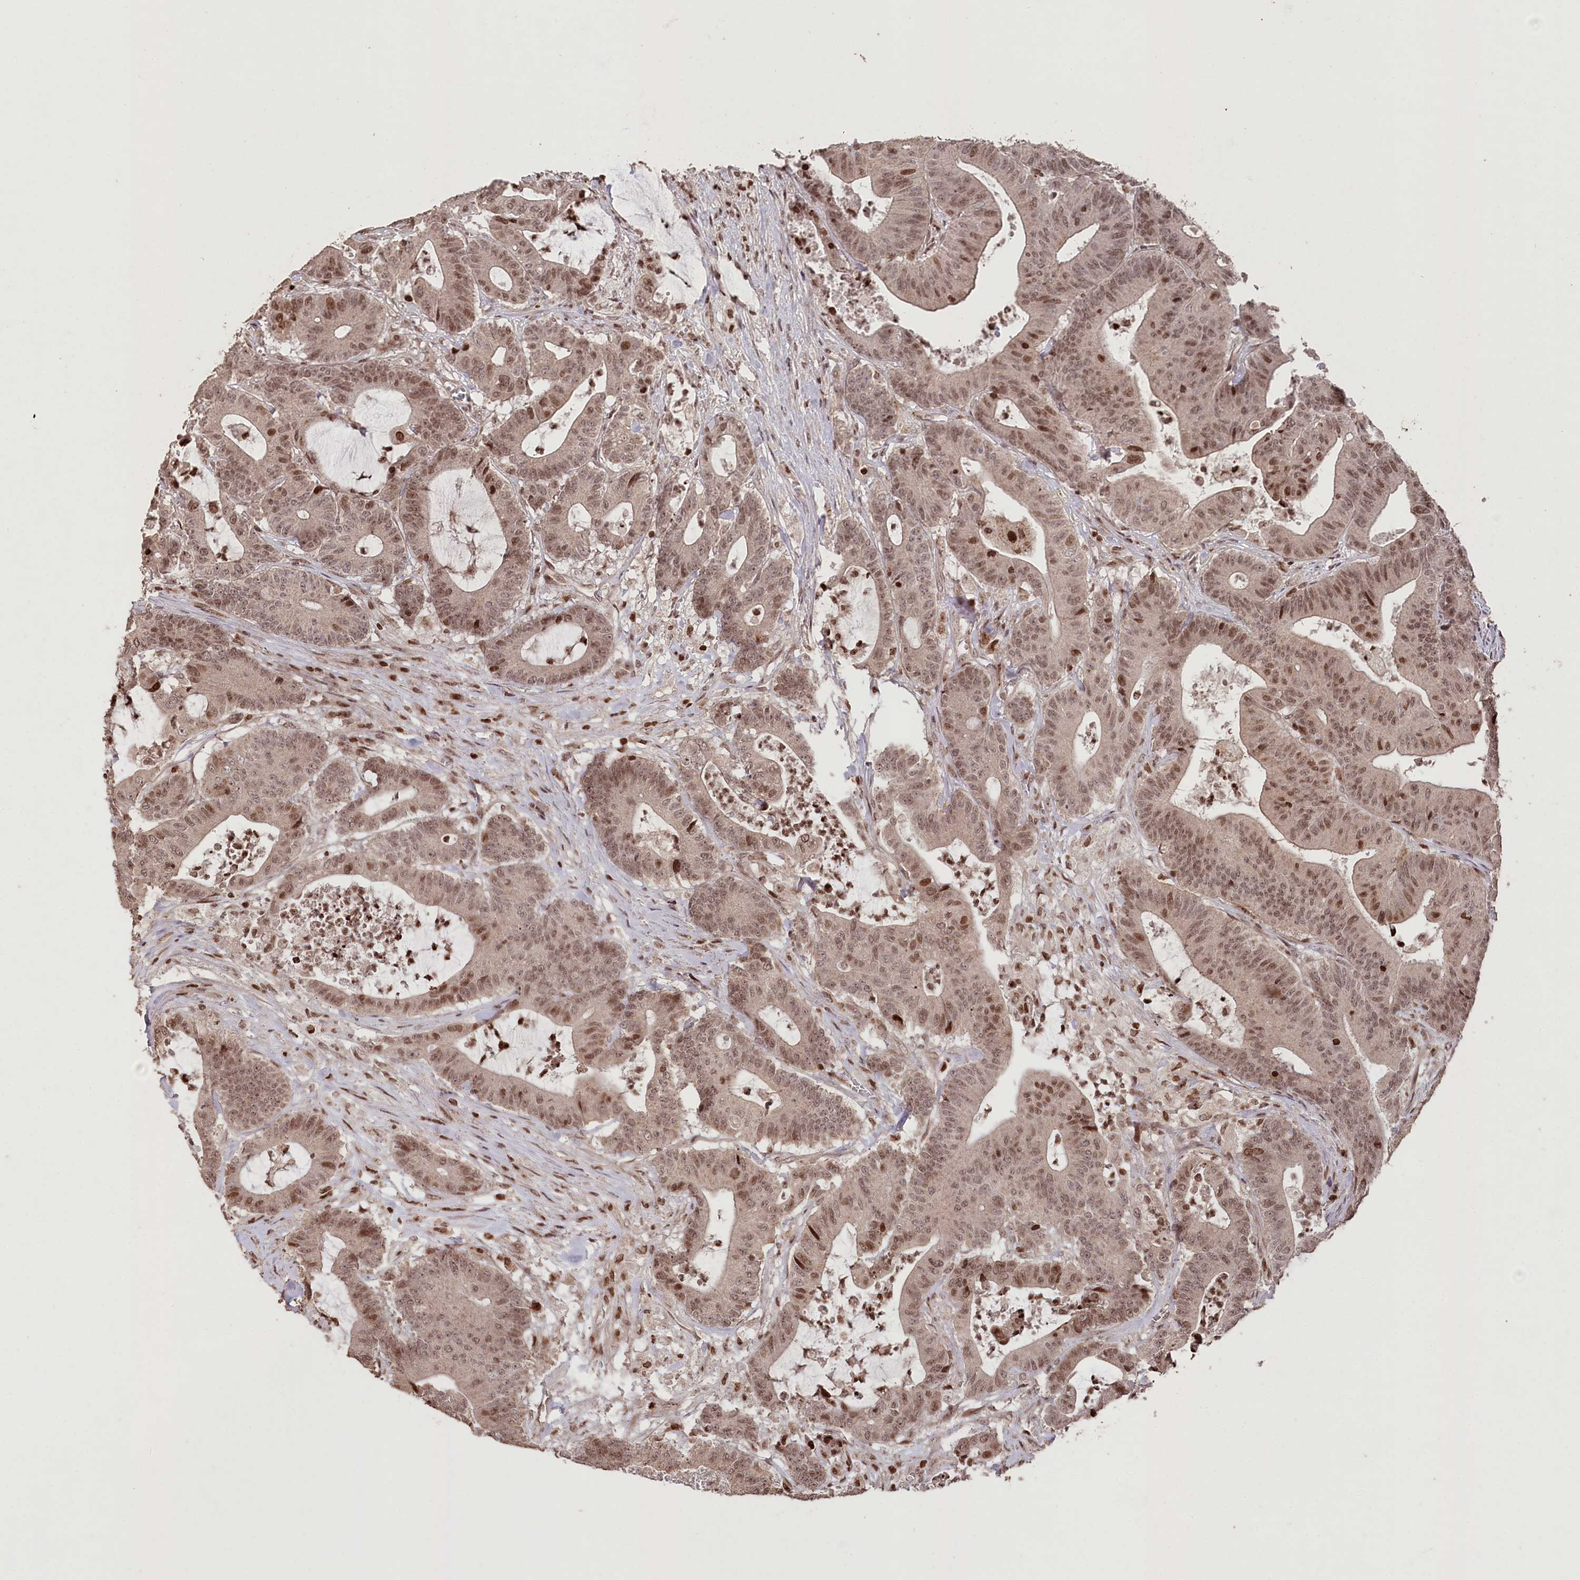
{"staining": {"intensity": "moderate", "quantity": ">75%", "location": "nuclear"}, "tissue": "colorectal cancer", "cell_type": "Tumor cells", "image_type": "cancer", "snomed": [{"axis": "morphology", "description": "Adenocarcinoma, NOS"}, {"axis": "topography", "description": "Colon"}], "caption": "This is a histology image of IHC staining of colorectal cancer, which shows moderate staining in the nuclear of tumor cells.", "gene": "CCSER2", "patient": {"sex": "female", "age": 84}}